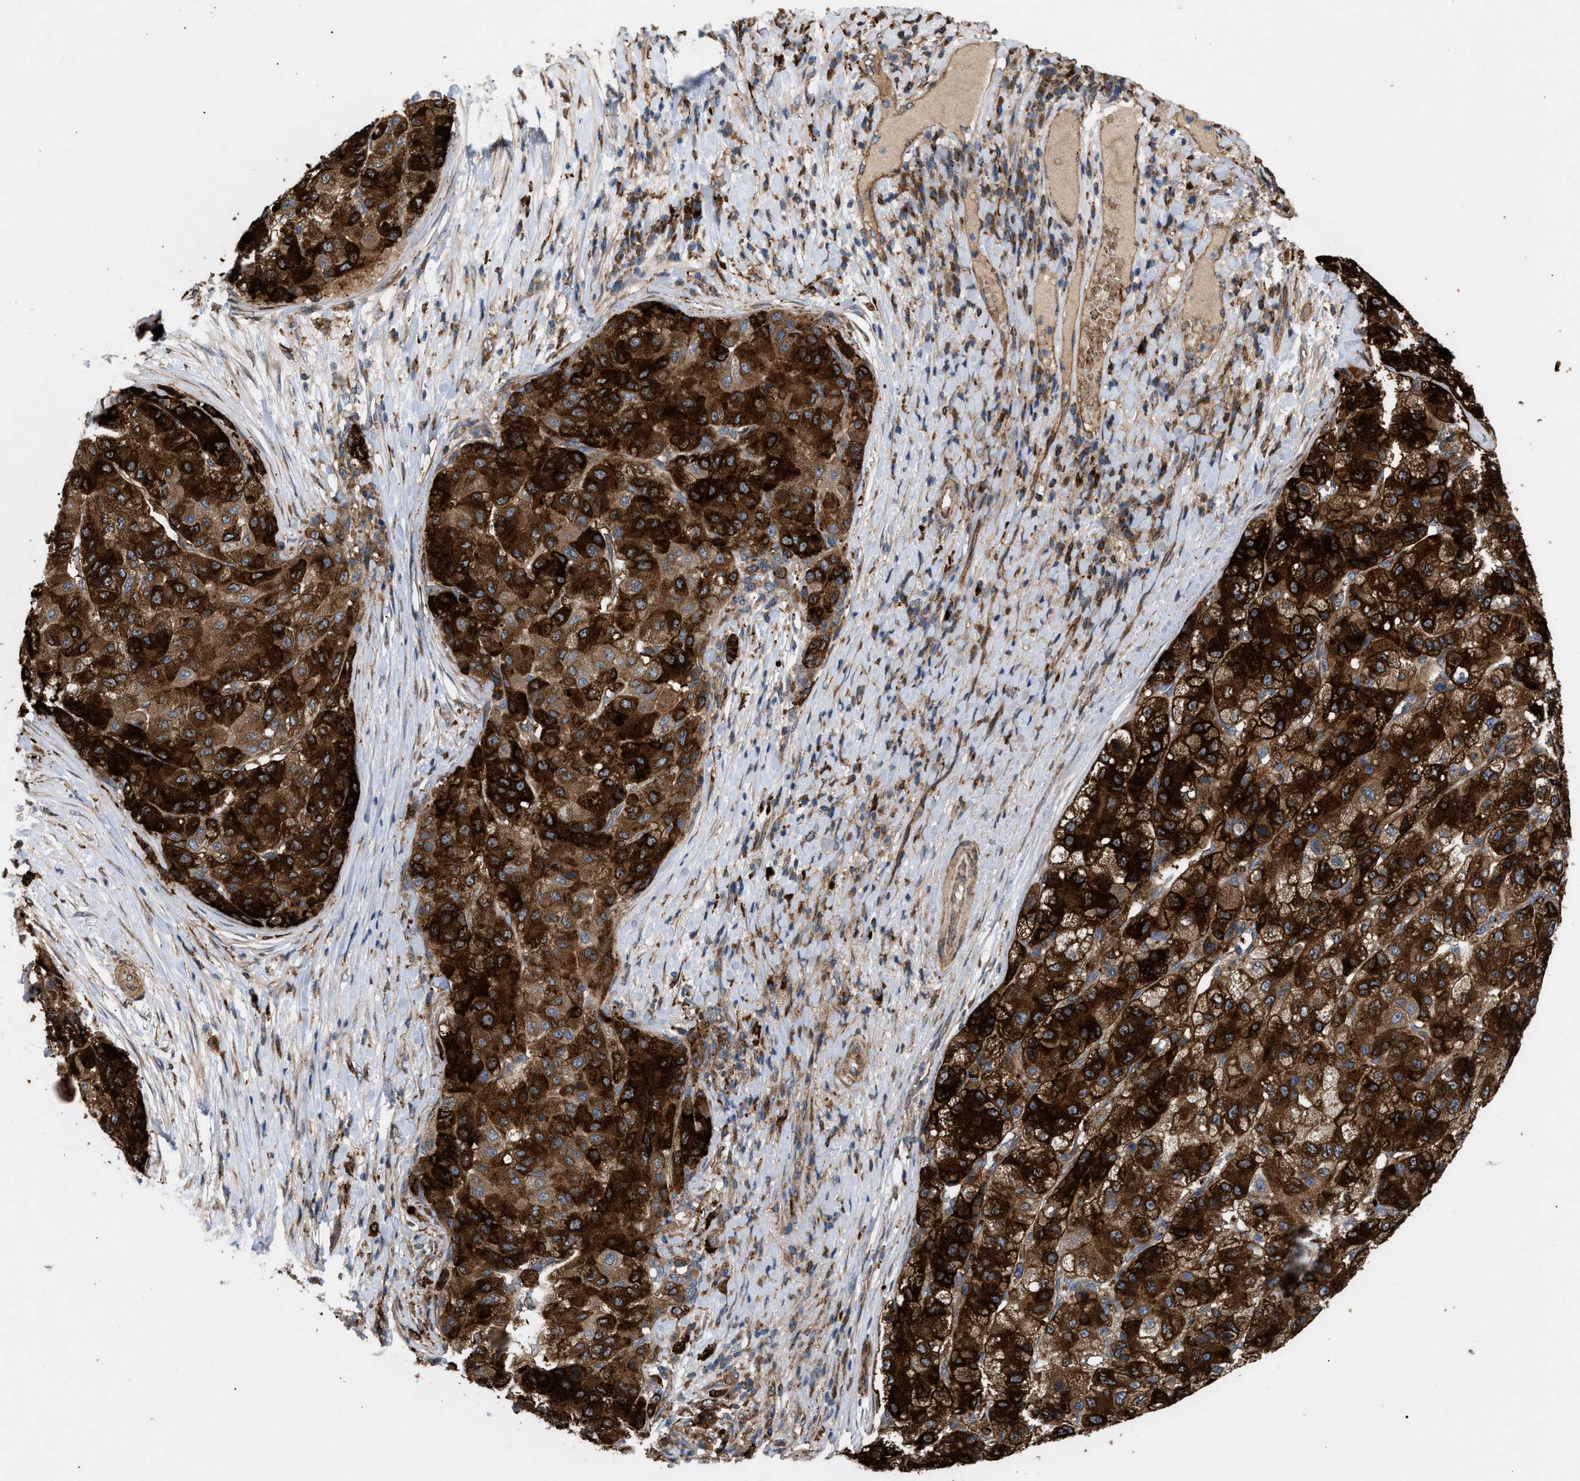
{"staining": {"intensity": "strong", "quantity": ">75%", "location": "cytoplasmic/membranous"}, "tissue": "liver cancer", "cell_type": "Tumor cells", "image_type": "cancer", "snomed": [{"axis": "morphology", "description": "Carcinoma, Hepatocellular, NOS"}, {"axis": "topography", "description": "Liver"}], "caption": "Strong cytoplasmic/membranous expression for a protein is identified in about >75% of tumor cells of liver cancer using immunohistochemistry (IHC).", "gene": "GCC1", "patient": {"sex": "male", "age": 80}}